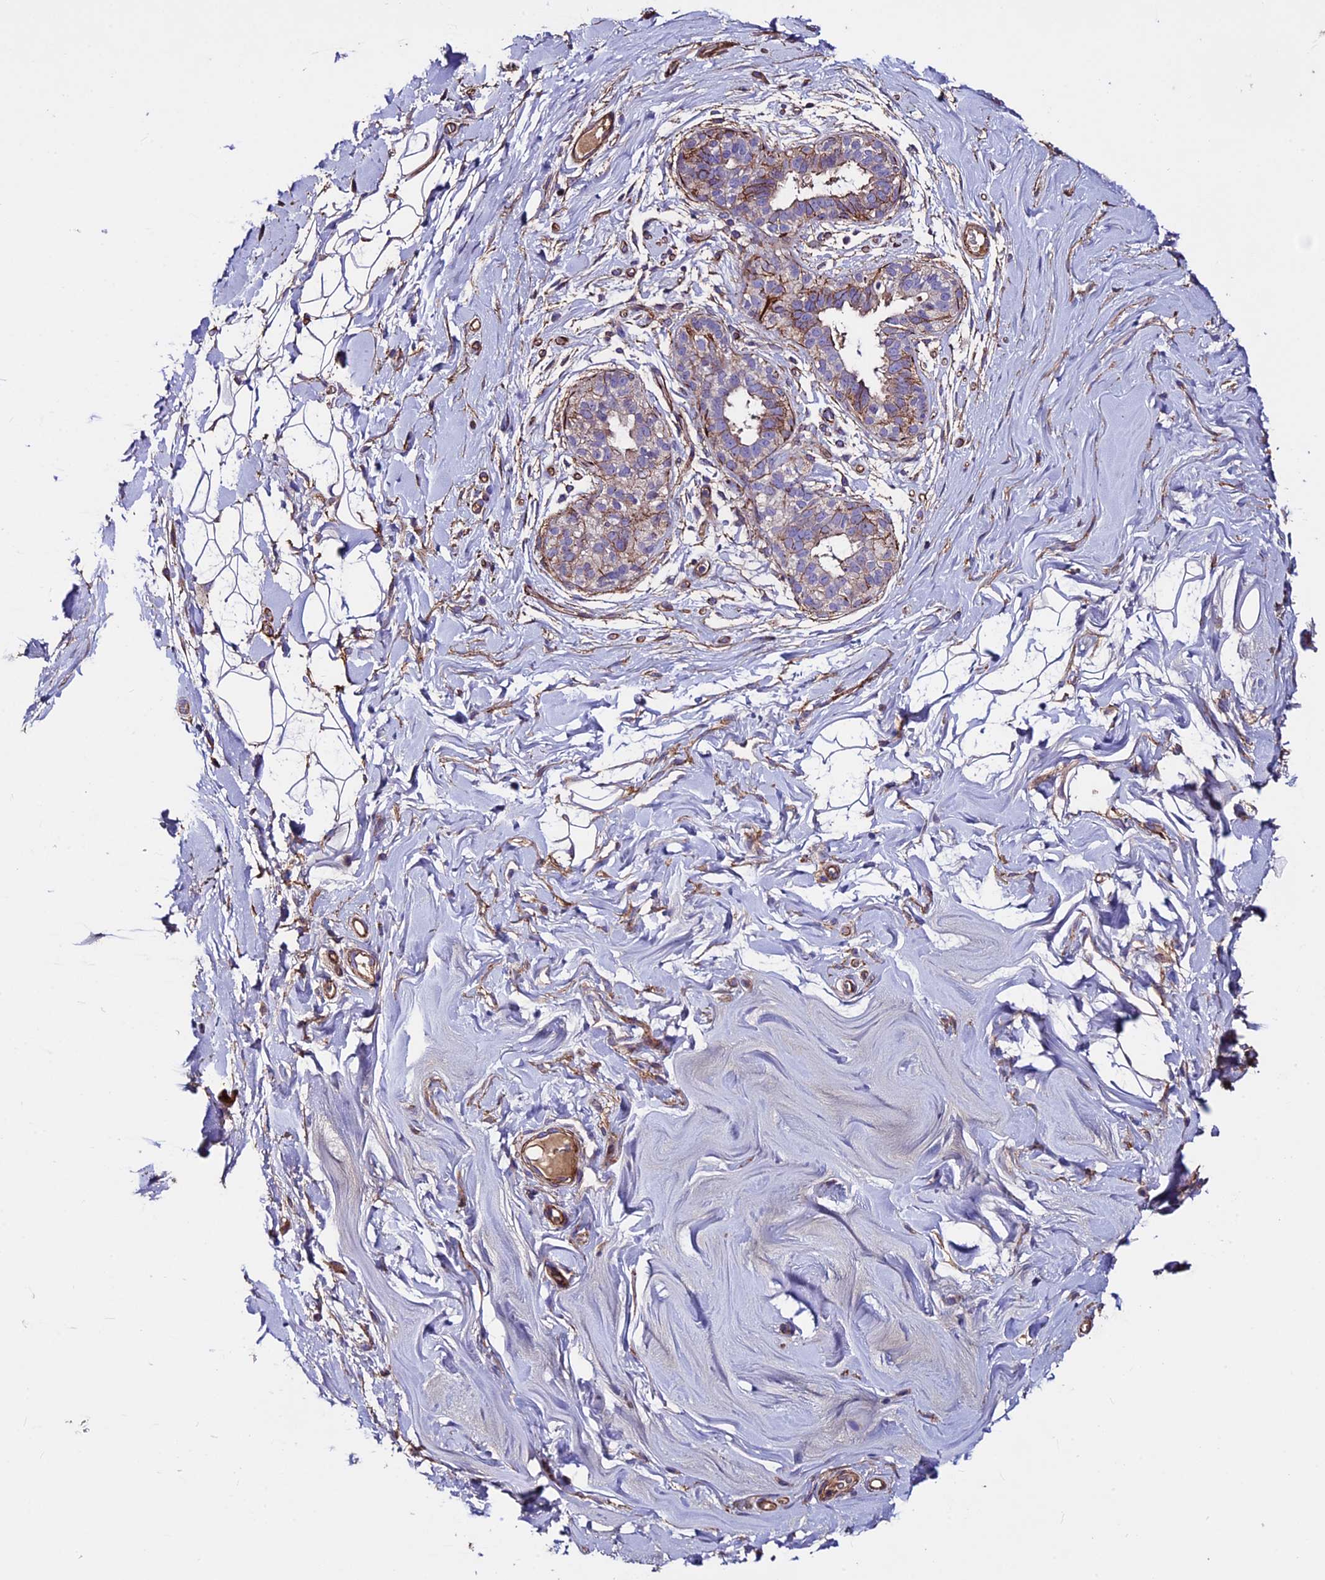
{"staining": {"intensity": "negative", "quantity": "none", "location": "none"}, "tissue": "adipose tissue", "cell_type": "Adipocytes", "image_type": "normal", "snomed": [{"axis": "morphology", "description": "Normal tissue, NOS"}, {"axis": "topography", "description": "Breast"}], "caption": "A high-resolution histopathology image shows immunohistochemistry staining of normal adipose tissue, which displays no significant staining in adipocytes.", "gene": "EVA1B", "patient": {"sex": "female", "age": 26}}